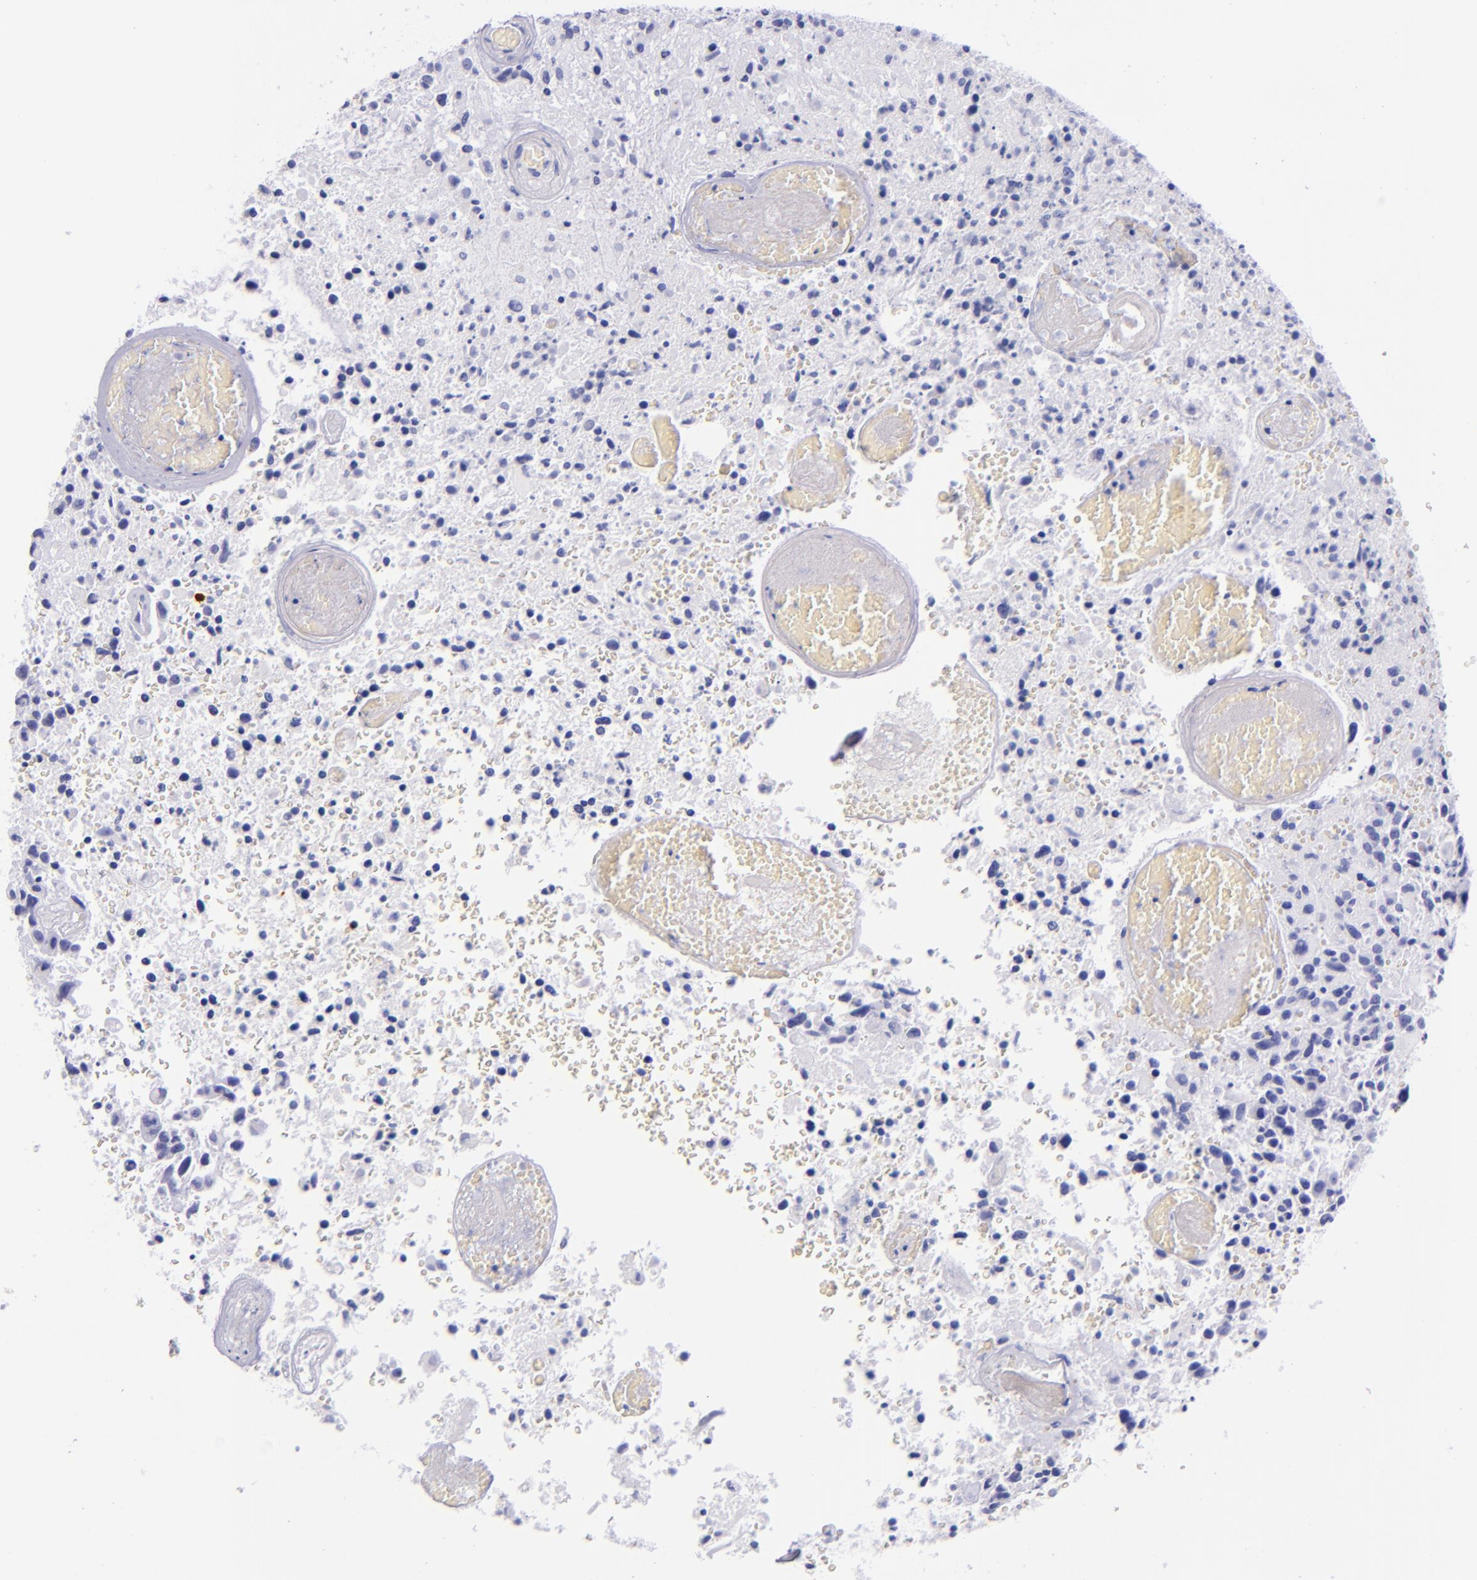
{"staining": {"intensity": "negative", "quantity": "none", "location": "none"}, "tissue": "glioma", "cell_type": "Tumor cells", "image_type": "cancer", "snomed": [{"axis": "morphology", "description": "Glioma, malignant, High grade"}, {"axis": "topography", "description": "Brain"}], "caption": "IHC of glioma demonstrates no positivity in tumor cells.", "gene": "LAG3", "patient": {"sex": "male", "age": 72}}